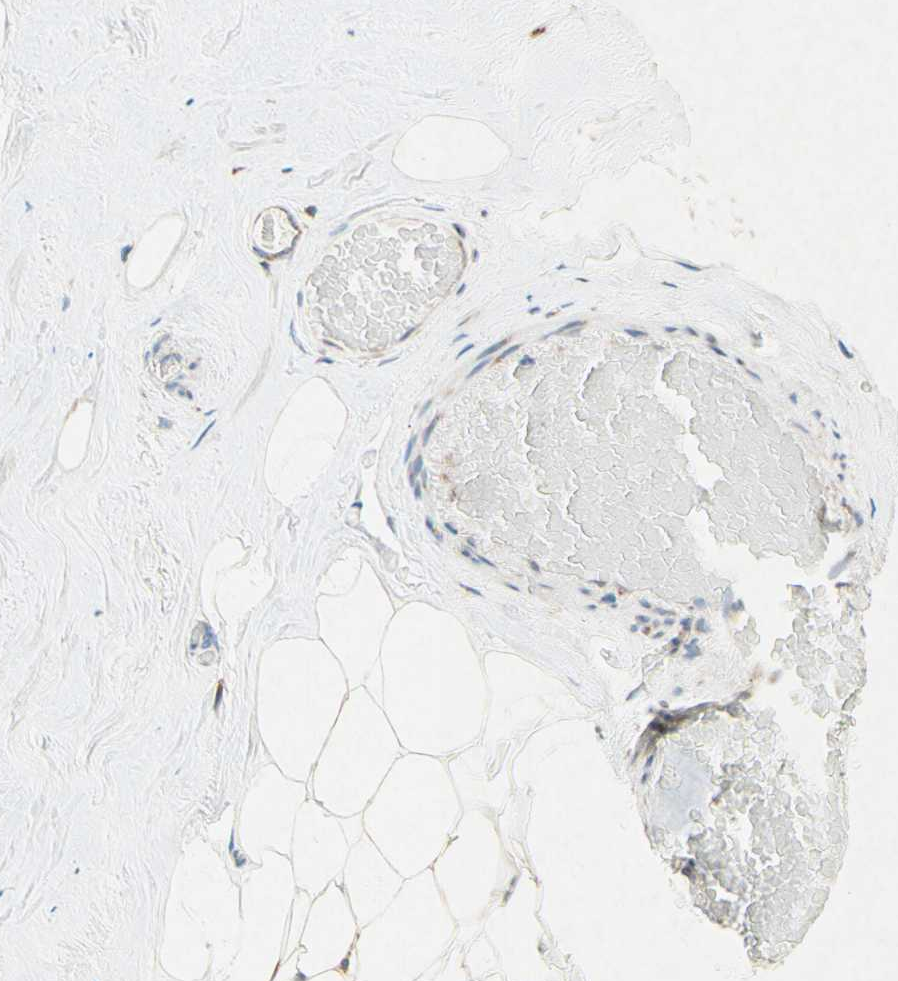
{"staining": {"intensity": "negative", "quantity": "none", "location": "none"}, "tissue": "breast", "cell_type": "Adipocytes", "image_type": "normal", "snomed": [{"axis": "morphology", "description": "Normal tissue, NOS"}, {"axis": "topography", "description": "Breast"}], "caption": "High magnification brightfield microscopy of normal breast stained with DAB (brown) and counterstained with hematoxylin (blue): adipocytes show no significant staining. (Immunohistochemistry, brightfield microscopy, high magnification).", "gene": "PABPC1", "patient": {"sex": "female", "age": 75}}